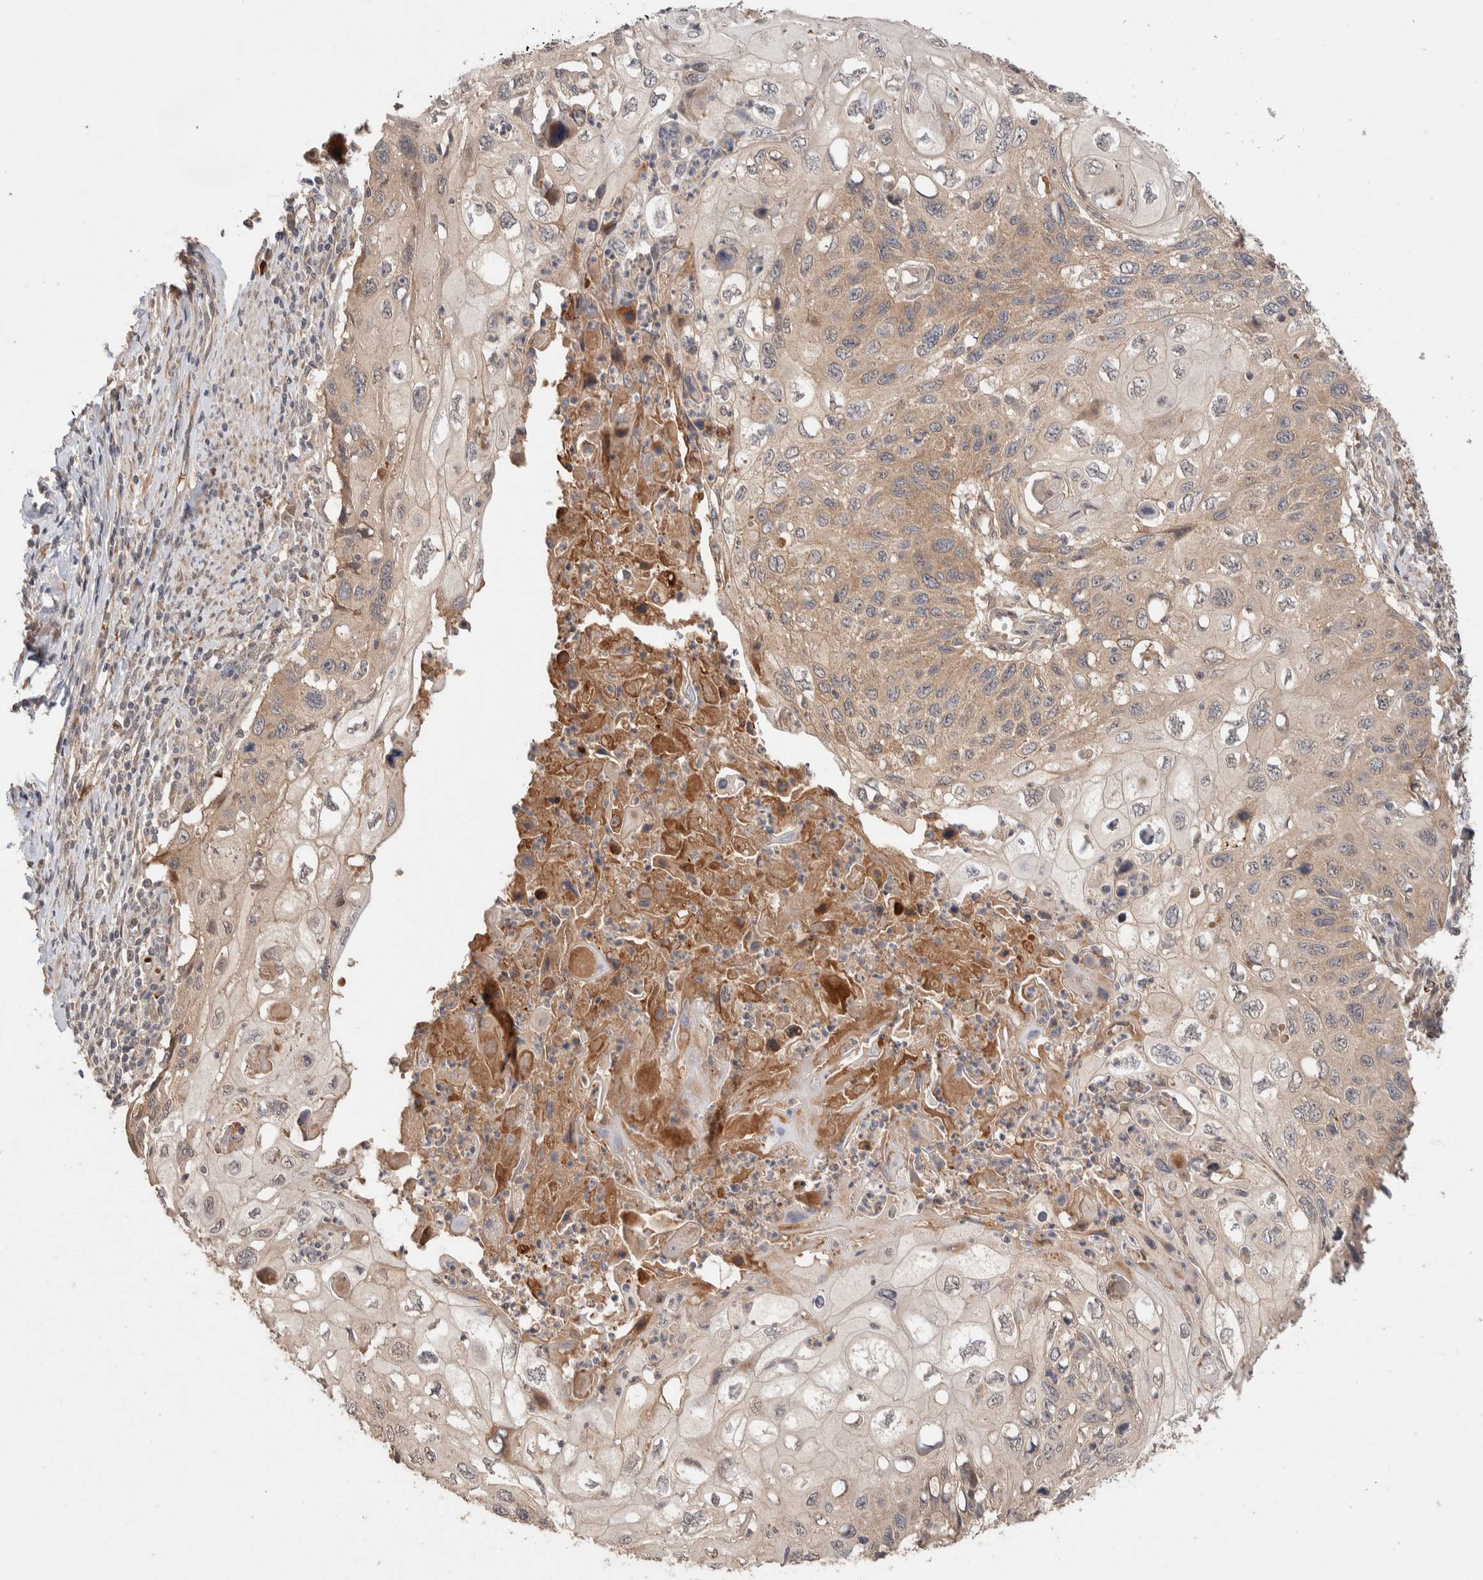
{"staining": {"intensity": "weak", "quantity": ">75%", "location": "cytoplasmic/membranous"}, "tissue": "cervical cancer", "cell_type": "Tumor cells", "image_type": "cancer", "snomed": [{"axis": "morphology", "description": "Squamous cell carcinoma, NOS"}, {"axis": "topography", "description": "Cervix"}], "caption": "Brown immunohistochemical staining in human cervical cancer displays weak cytoplasmic/membranous positivity in approximately >75% of tumor cells. (IHC, brightfield microscopy, high magnification).", "gene": "CASK", "patient": {"sex": "female", "age": 70}}